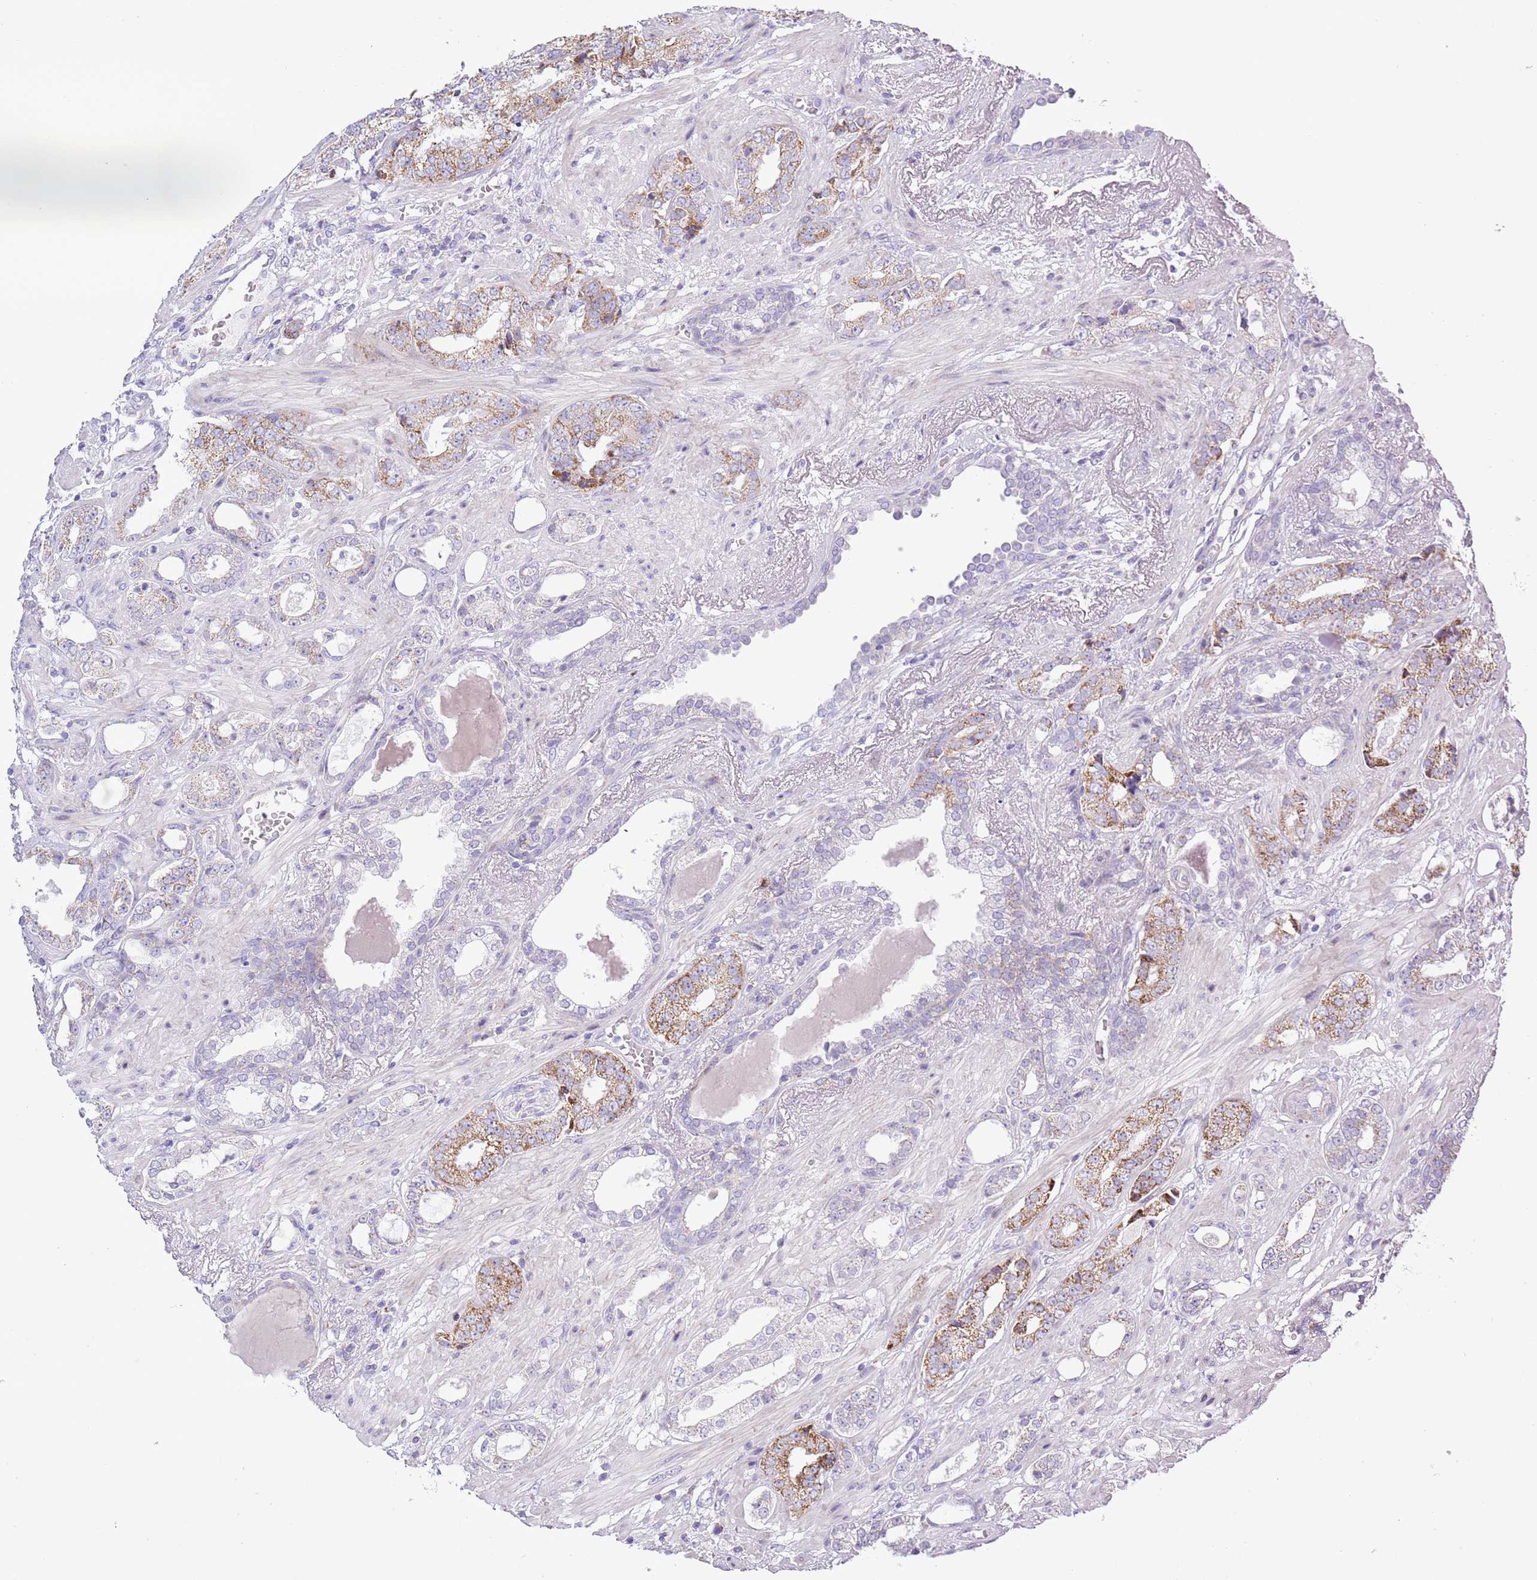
{"staining": {"intensity": "moderate", "quantity": "25%-75%", "location": "cytoplasmic/membranous"}, "tissue": "prostate cancer", "cell_type": "Tumor cells", "image_type": "cancer", "snomed": [{"axis": "morphology", "description": "Adenocarcinoma, High grade"}, {"axis": "topography", "description": "Prostate"}], "caption": "The micrograph shows a brown stain indicating the presence of a protein in the cytoplasmic/membranous of tumor cells in prostate adenocarcinoma (high-grade).", "gene": "MOCOS", "patient": {"sex": "male", "age": 71}}